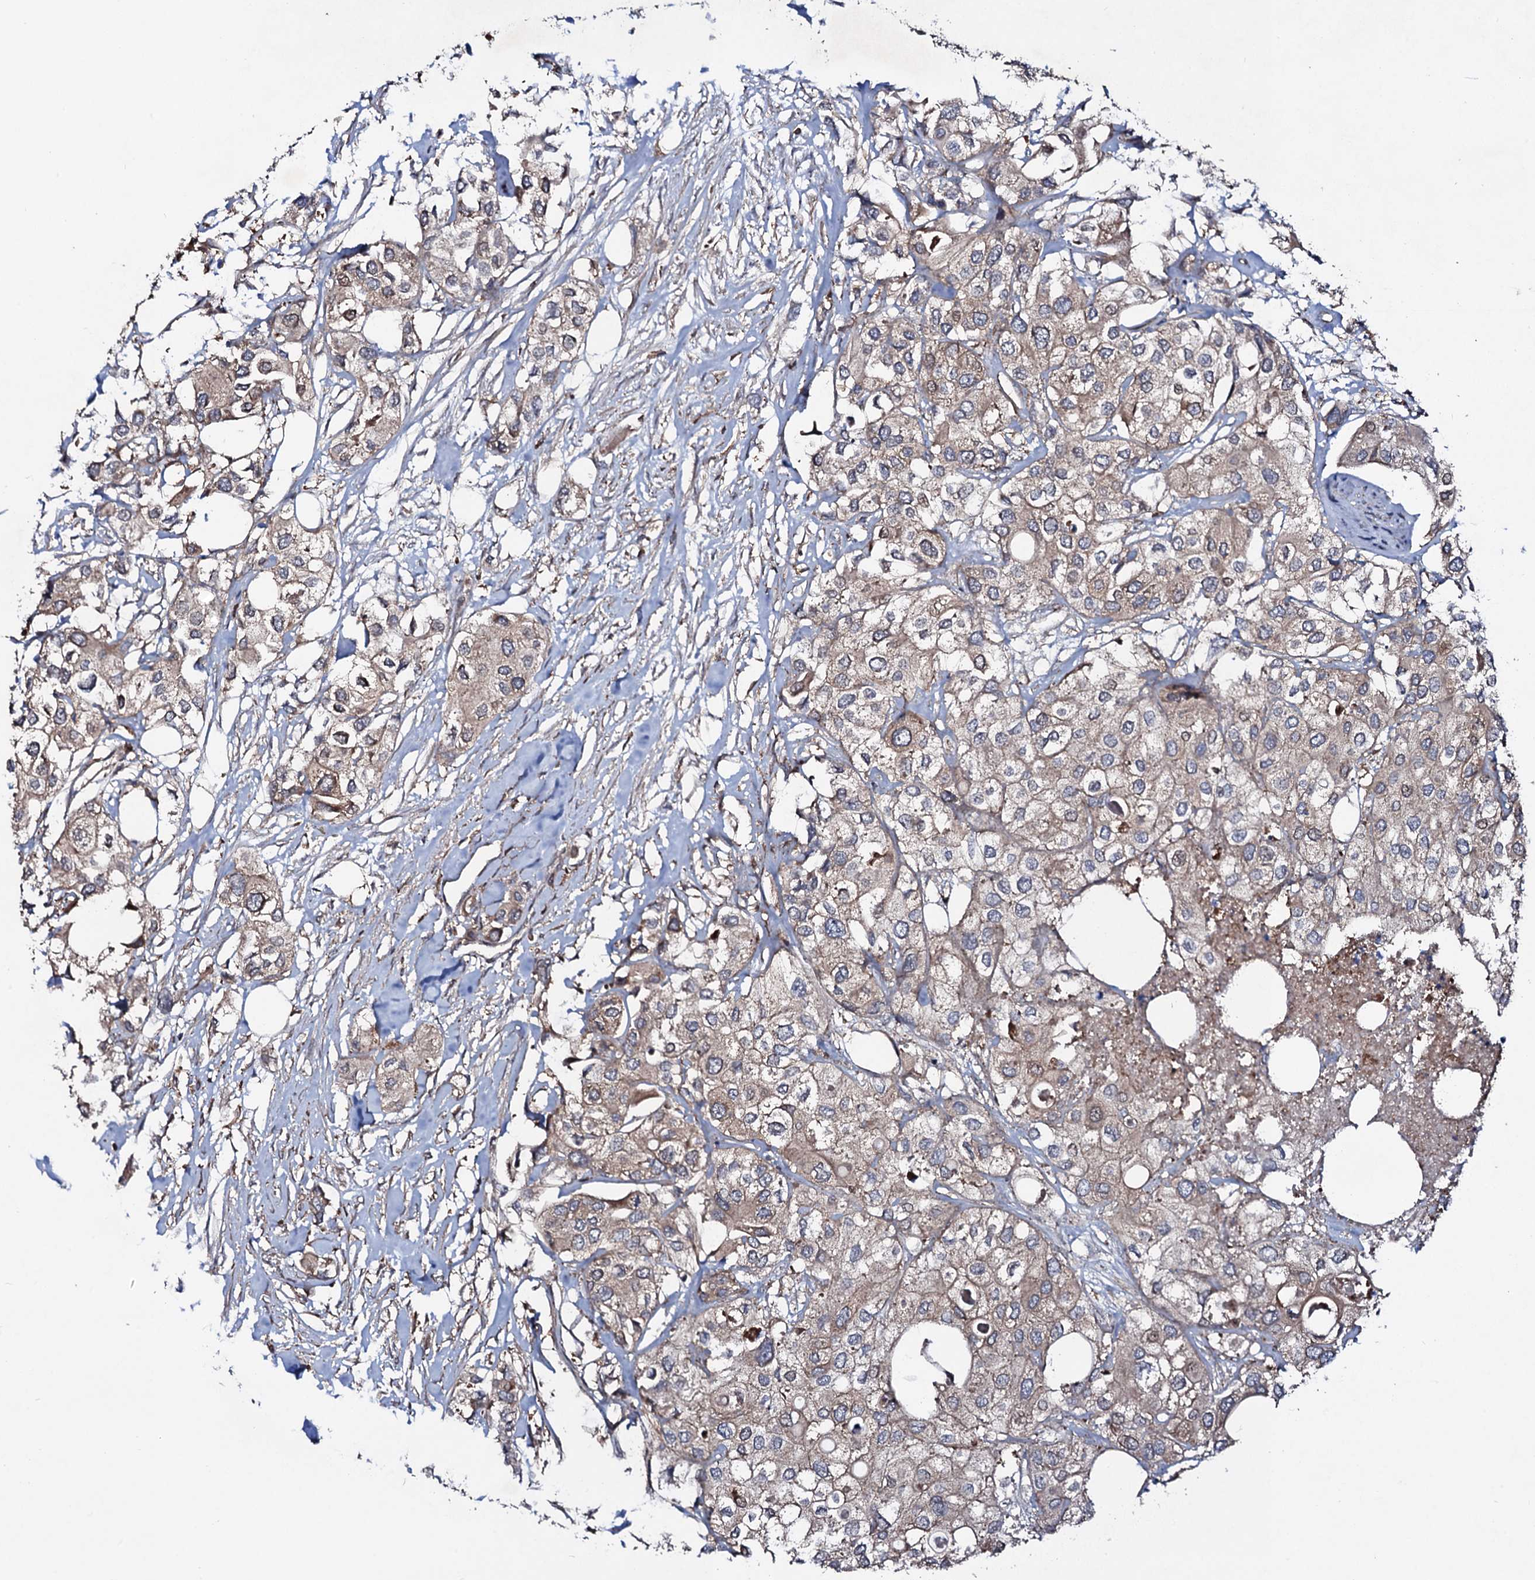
{"staining": {"intensity": "weak", "quantity": "<25%", "location": "cytoplasmic/membranous"}, "tissue": "urothelial cancer", "cell_type": "Tumor cells", "image_type": "cancer", "snomed": [{"axis": "morphology", "description": "Urothelial carcinoma, High grade"}, {"axis": "topography", "description": "Urinary bladder"}], "caption": "Protein analysis of urothelial cancer displays no significant positivity in tumor cells. (Immunohistochemistry (ihc), brightfield microscopy, high magnification).", "gene": "COG6", "patient": {"sex": "male", "age": 64}}